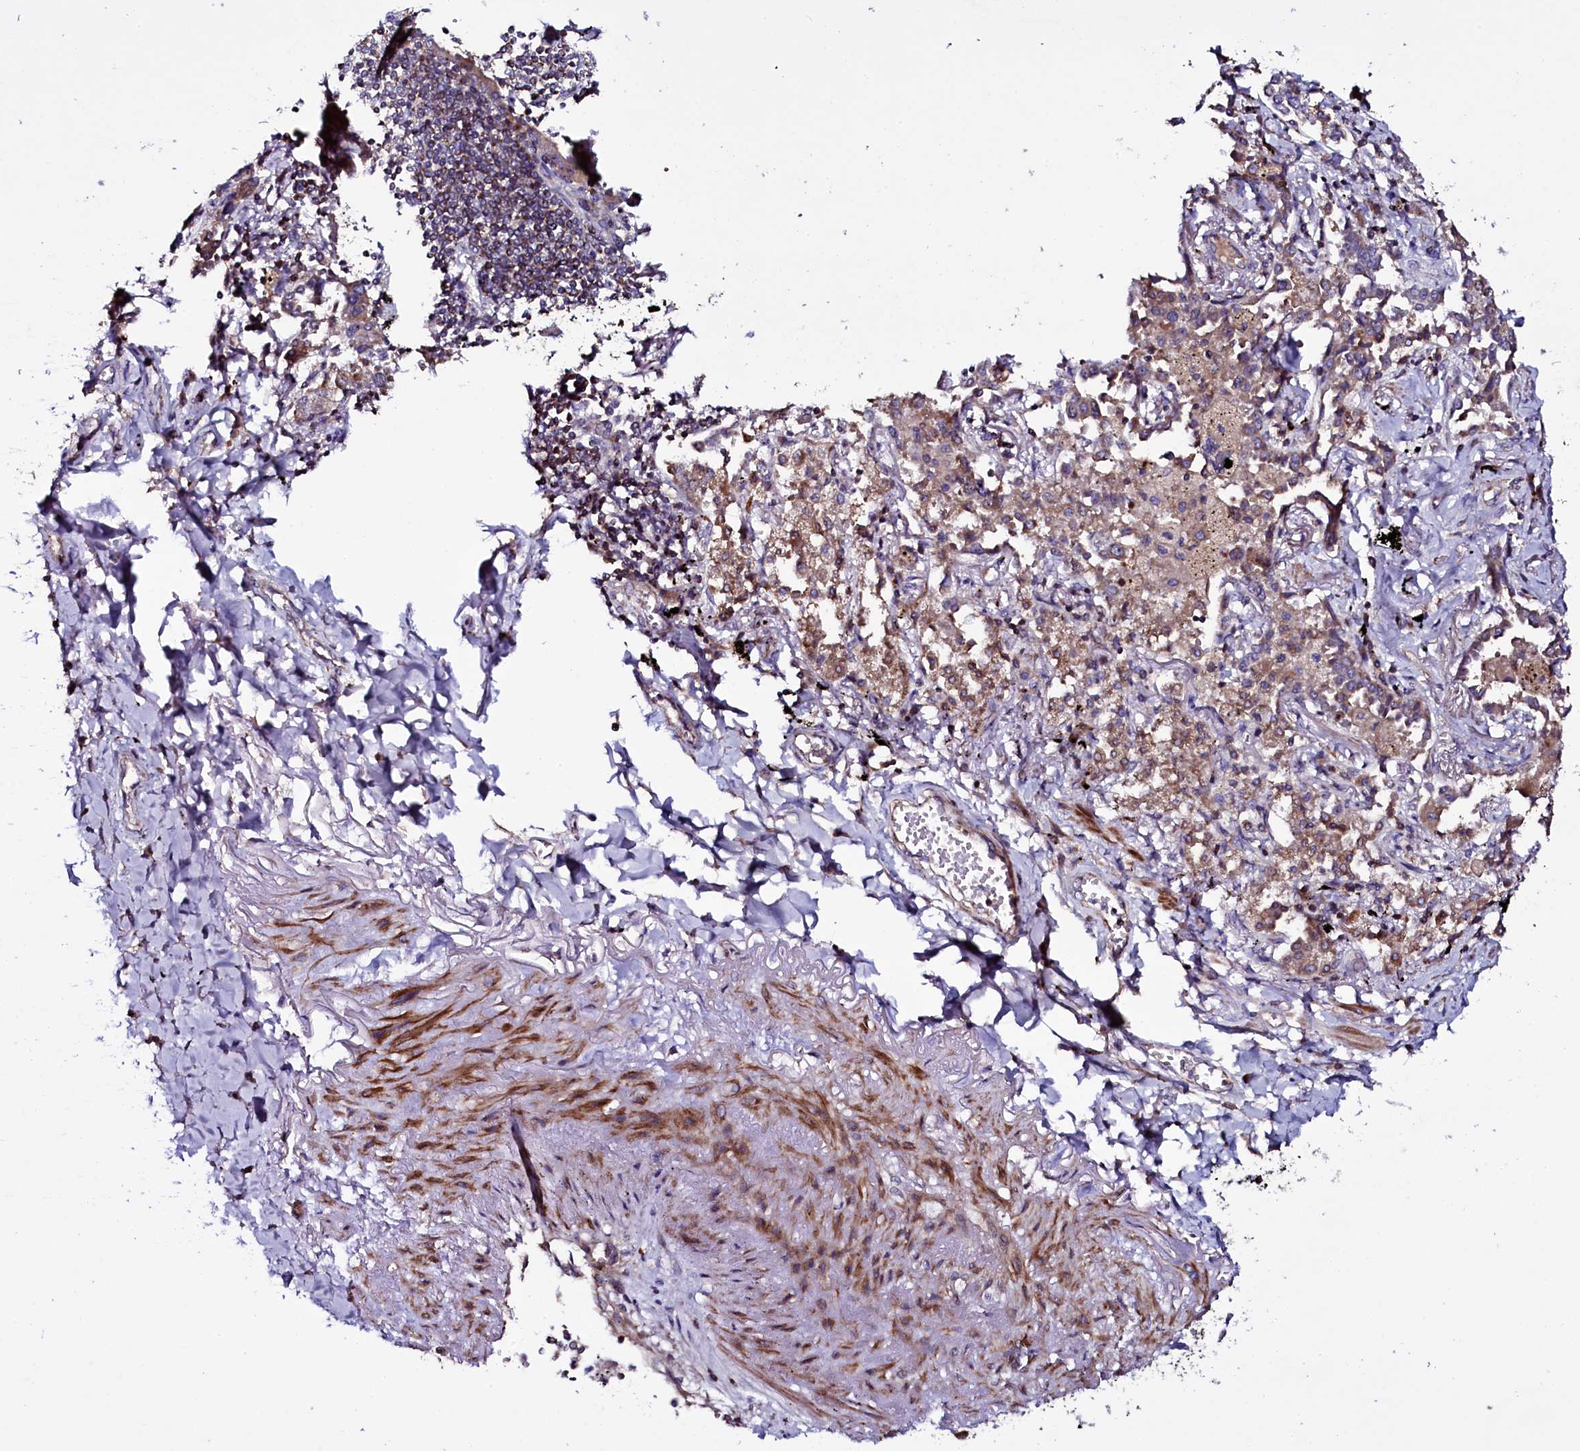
{"staining": {"intensity": "moderate", "quantity": ">75%", "location": "cytoplasmic/membranous"}, "tissue": "lung cancer", "cell_type": "Tumor cells", "image_type": "cancer", "snomed": [{"axis": "morphology", "description": "Adenocarcinoma, NOS"}, {"axis": "topography", "description": "Lung"}], "caption": "Lung cancer (adenocarcinoma) was stained to show a protein in brown. There is medium levels of moderate cytoplasmic/membranous expression in about >75% of tumor cells.", "gene": "NAA80", "patient": {"sex": "male", "age": 67}}